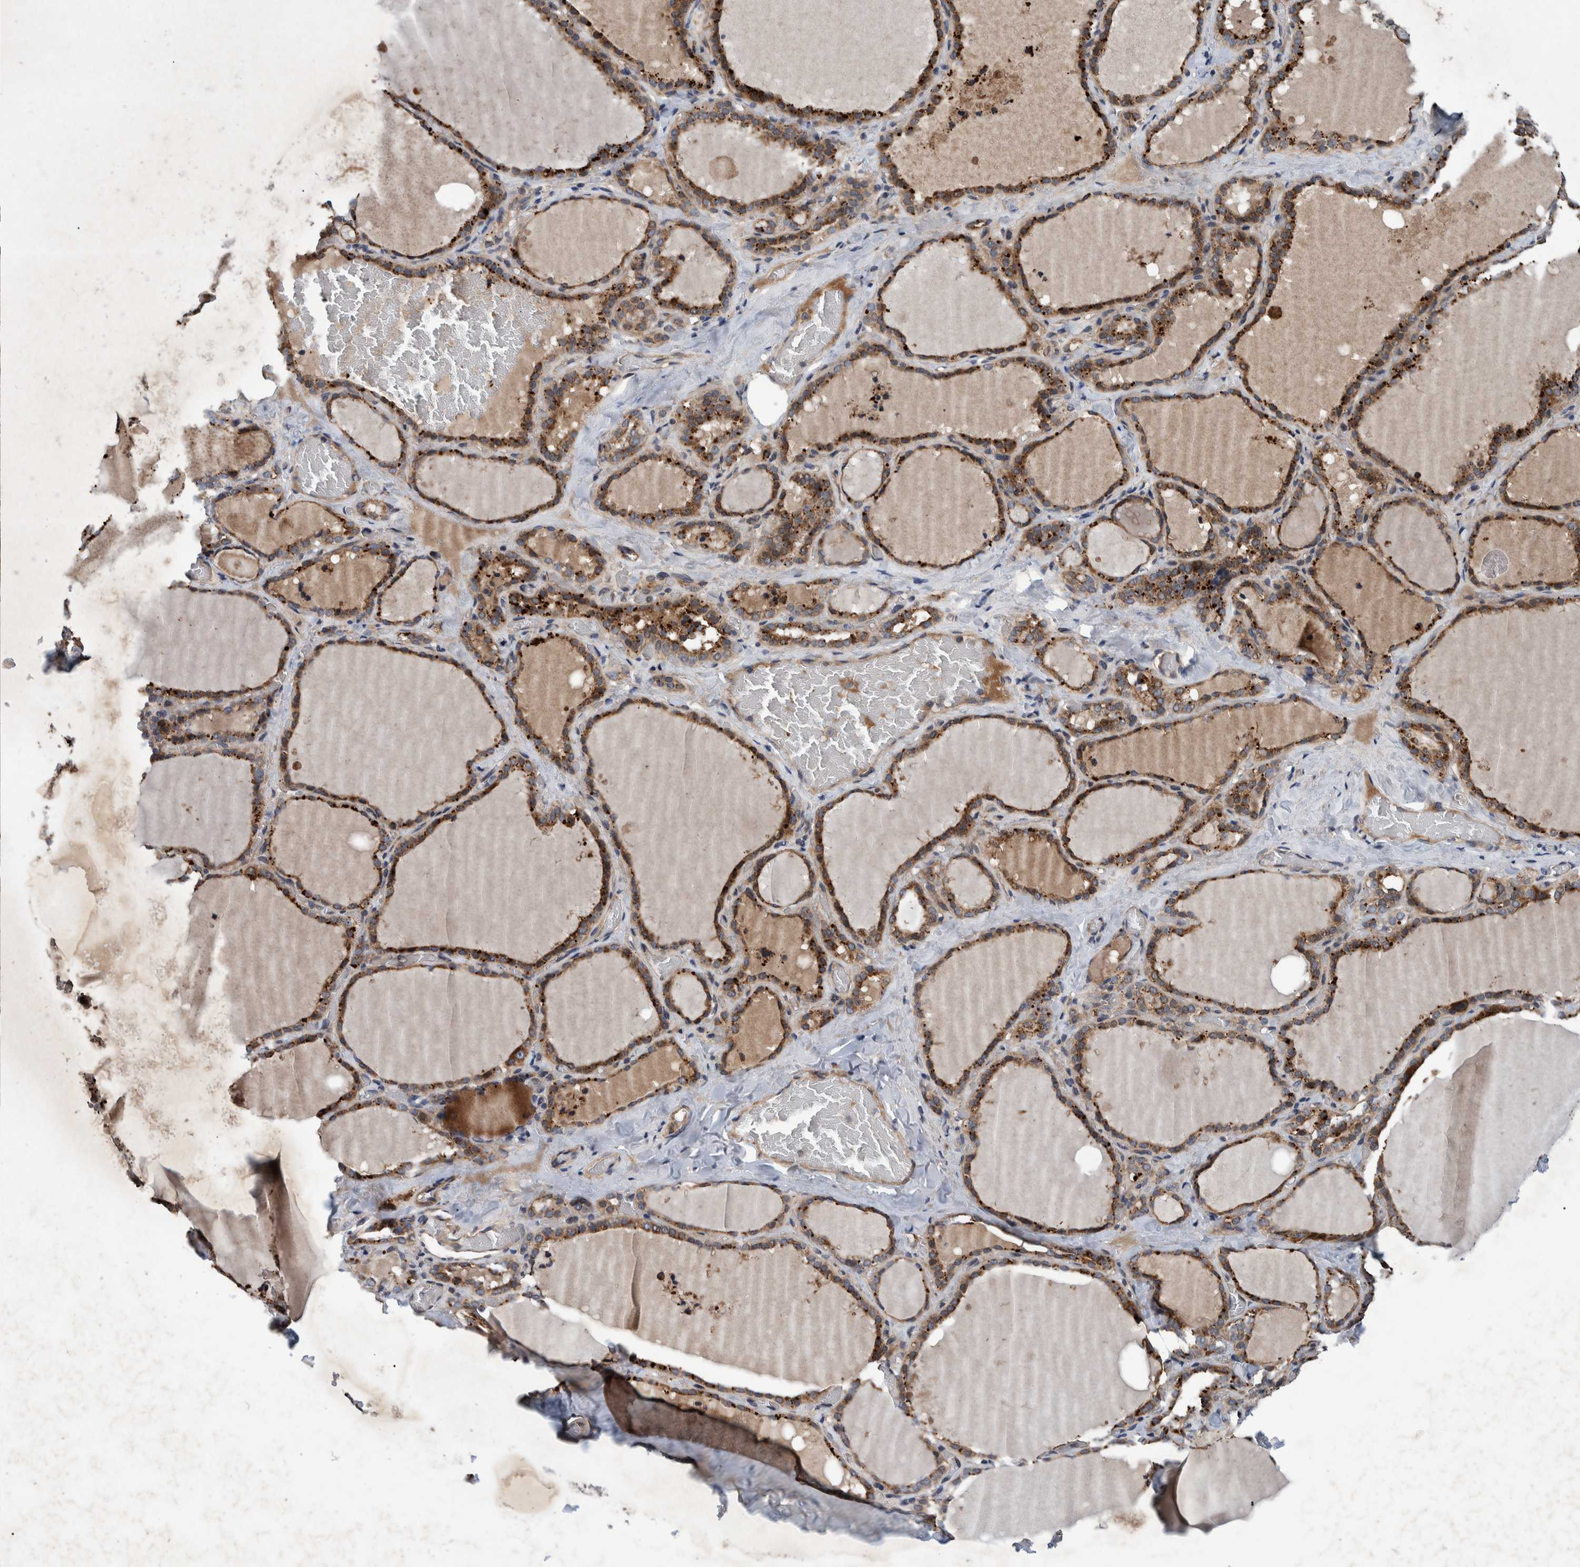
{"staining": {"intensity": "strong", "quantity": ">75%", "location": "cytoplasmic/membranous"}, "tissue": "thyroid gland", "cell_type": "Glandular cells", "image_type": "normal", "snomed": [{"axis": "morphology", "description": "Normal tissue, NOS"}, {"axis": "topography", "description": "Thyroid gland"}], "caption": "Brown immunohistochemical staining in unremarkable human thyroid gland reveals strong cytoplasmic/membranous expression in approximately >75% of glandular cells. Nuclei are stained in blue.", "gene": "ITIH3", "patient": {"sex": "female", "age": 22}}